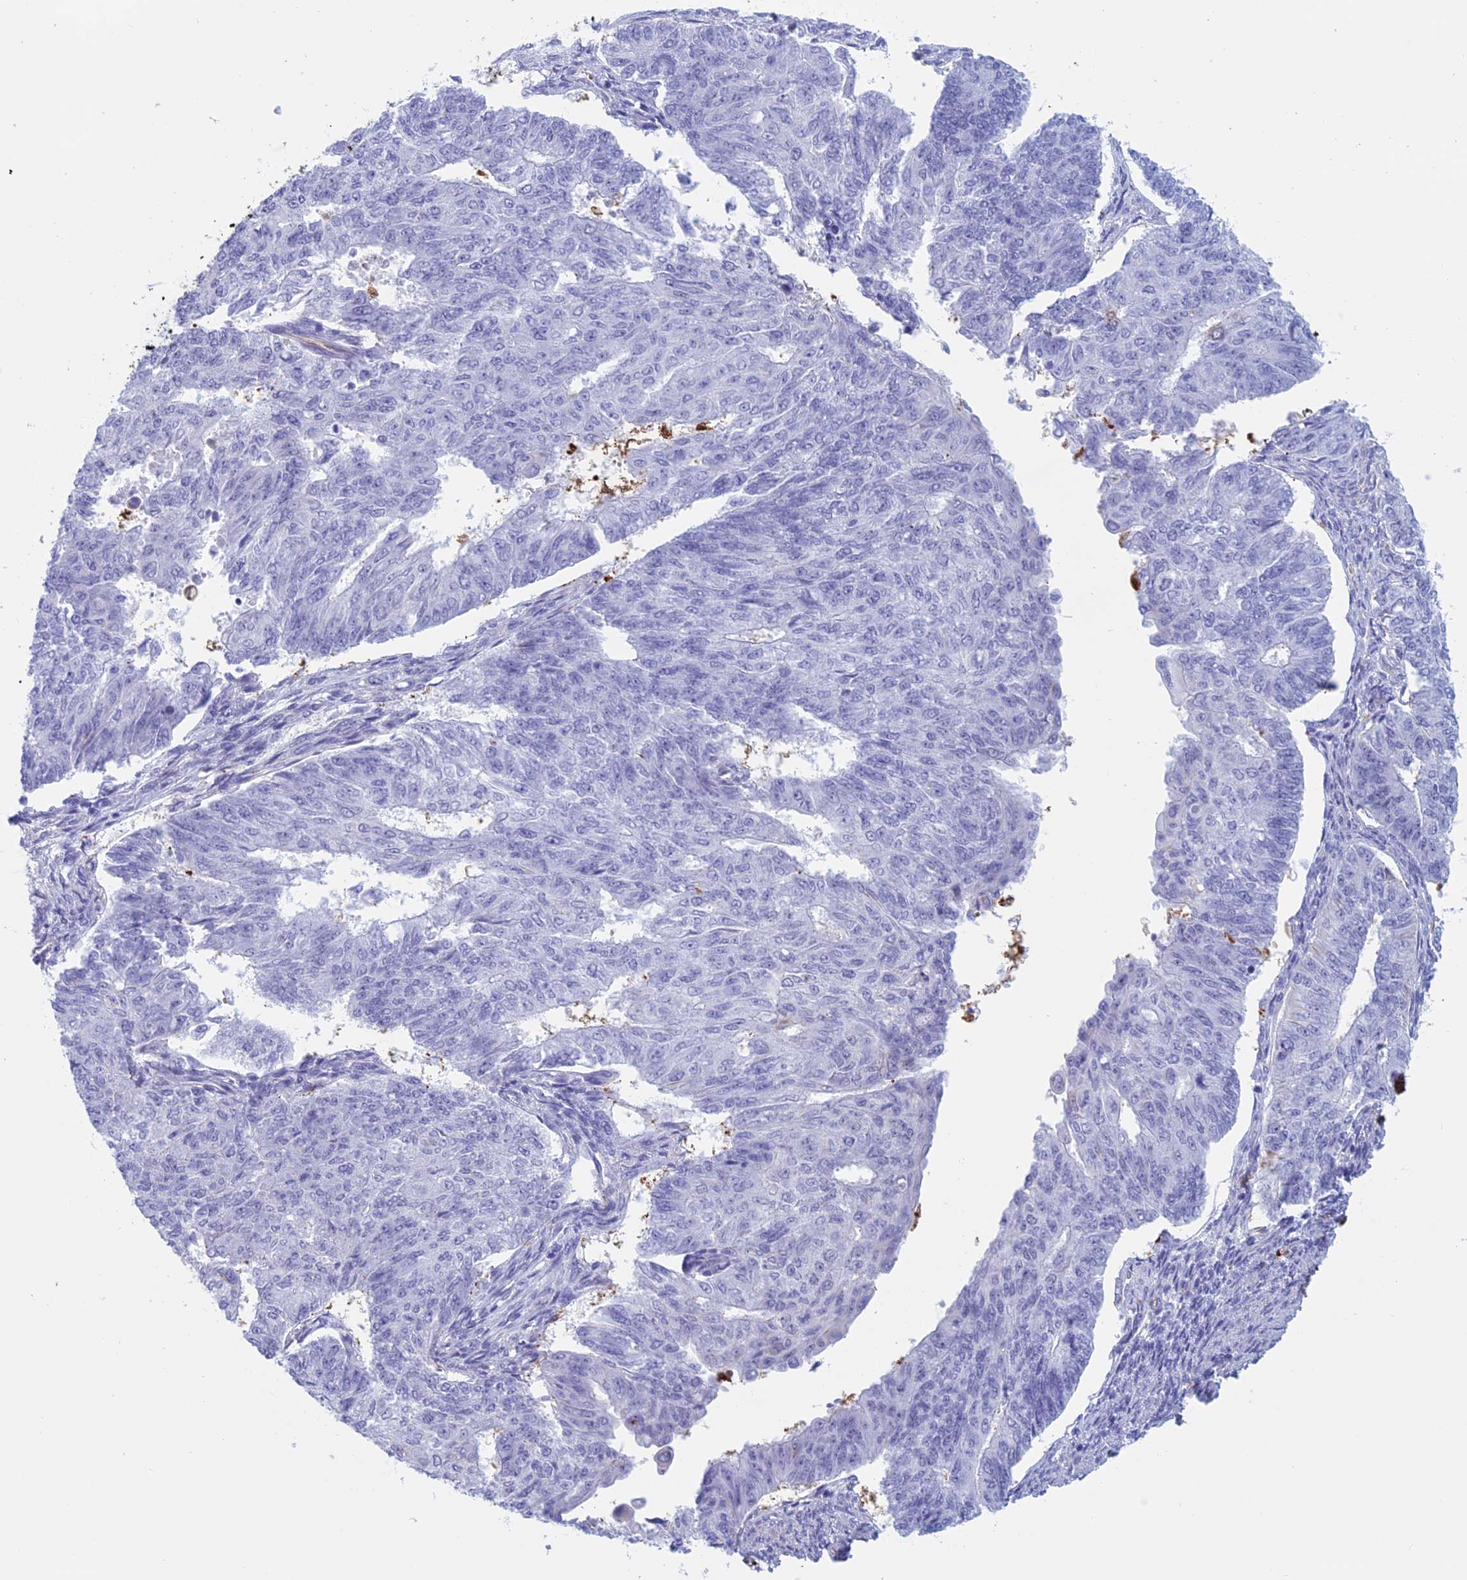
{"staining": {"intensity": "negative", "quantity": "none", "location": "none"}, "tissue": "endometrial cancer", "cell_type": "Tumor cells", "image_type": "cancer", "snomed": [{"axis": "morphology", "description": "Adenocarcinoma, NOS"}, {"axis": "topography", "description": "Endometrium"}], "caption": "Immunohistochemistry (IHC) histopathology image of neoplastic tissue: endometrial adenocarcinoma stained with DAB displays no significant protein staining in tumor cells. (DAB (3,3'-diaminobenzidine) immunohistochemistry (IHC) visualized using brightfield microscopy, high magnification).", "gene": "ANGPTL2", "patient": {"sex": "female", "age": 32}}